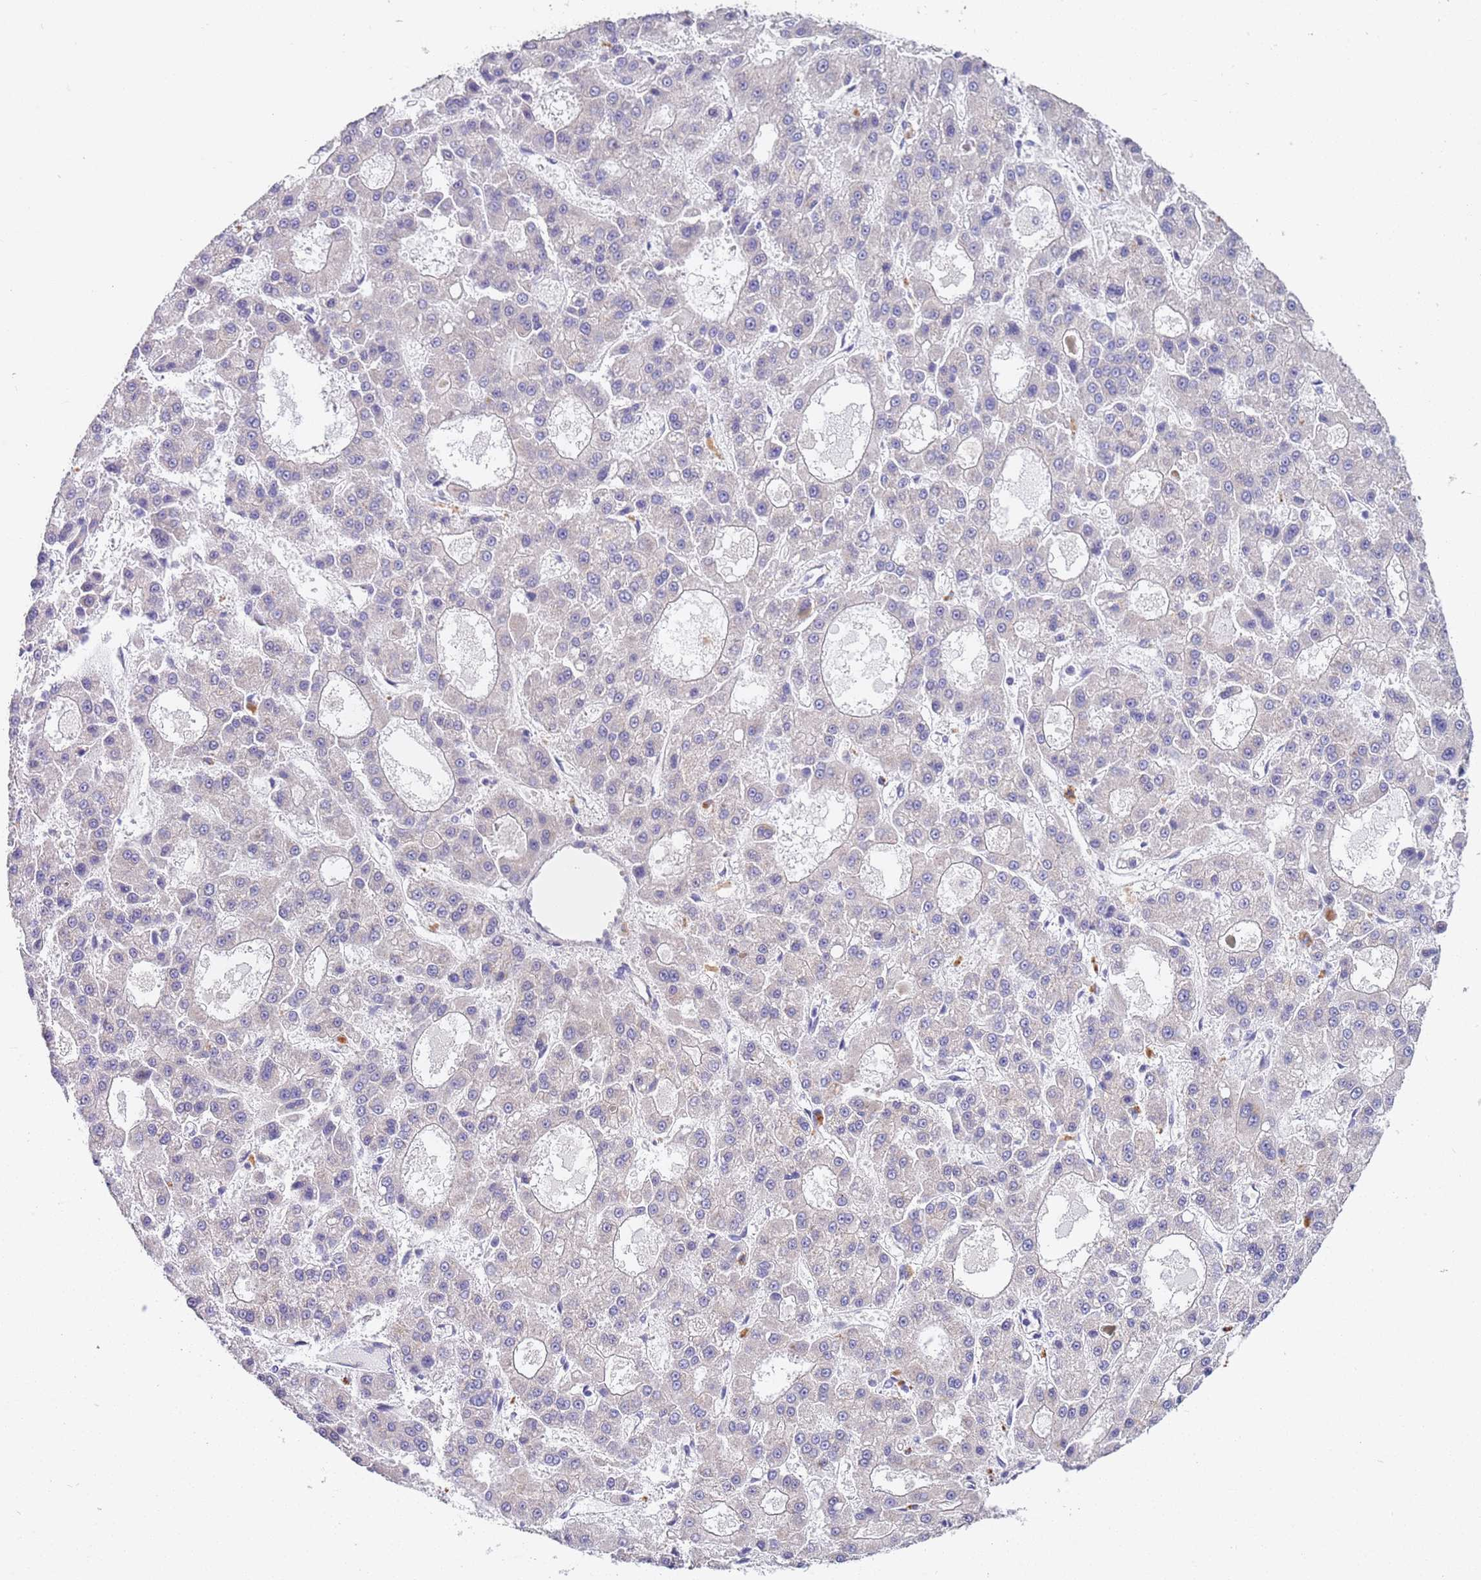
{"staining": {"intensity": "negative", "quantity": "none", "location": "none"}, "tissue": "liver cancer", "cell_type": "Tumor cells", "image_type": "cancer", "snomed": [{"axis": "morphology", "description": "Carcinoma, Hepatocellular, NOS"}, {"axis": "topography", "description": "Liver"}], "caption": "Immunohistochemistry (IHC) histopathology image of human liver hepatocellular carcinoma stained for a protein (brown), which exhibits no expression in tumor cells. (Brightfield microscopy of DAB (3,3'-diaminobenzidine) IHC at high magnification).", "gene": "BRMS1L", "patient": {"sex": "male", "age": 70}}